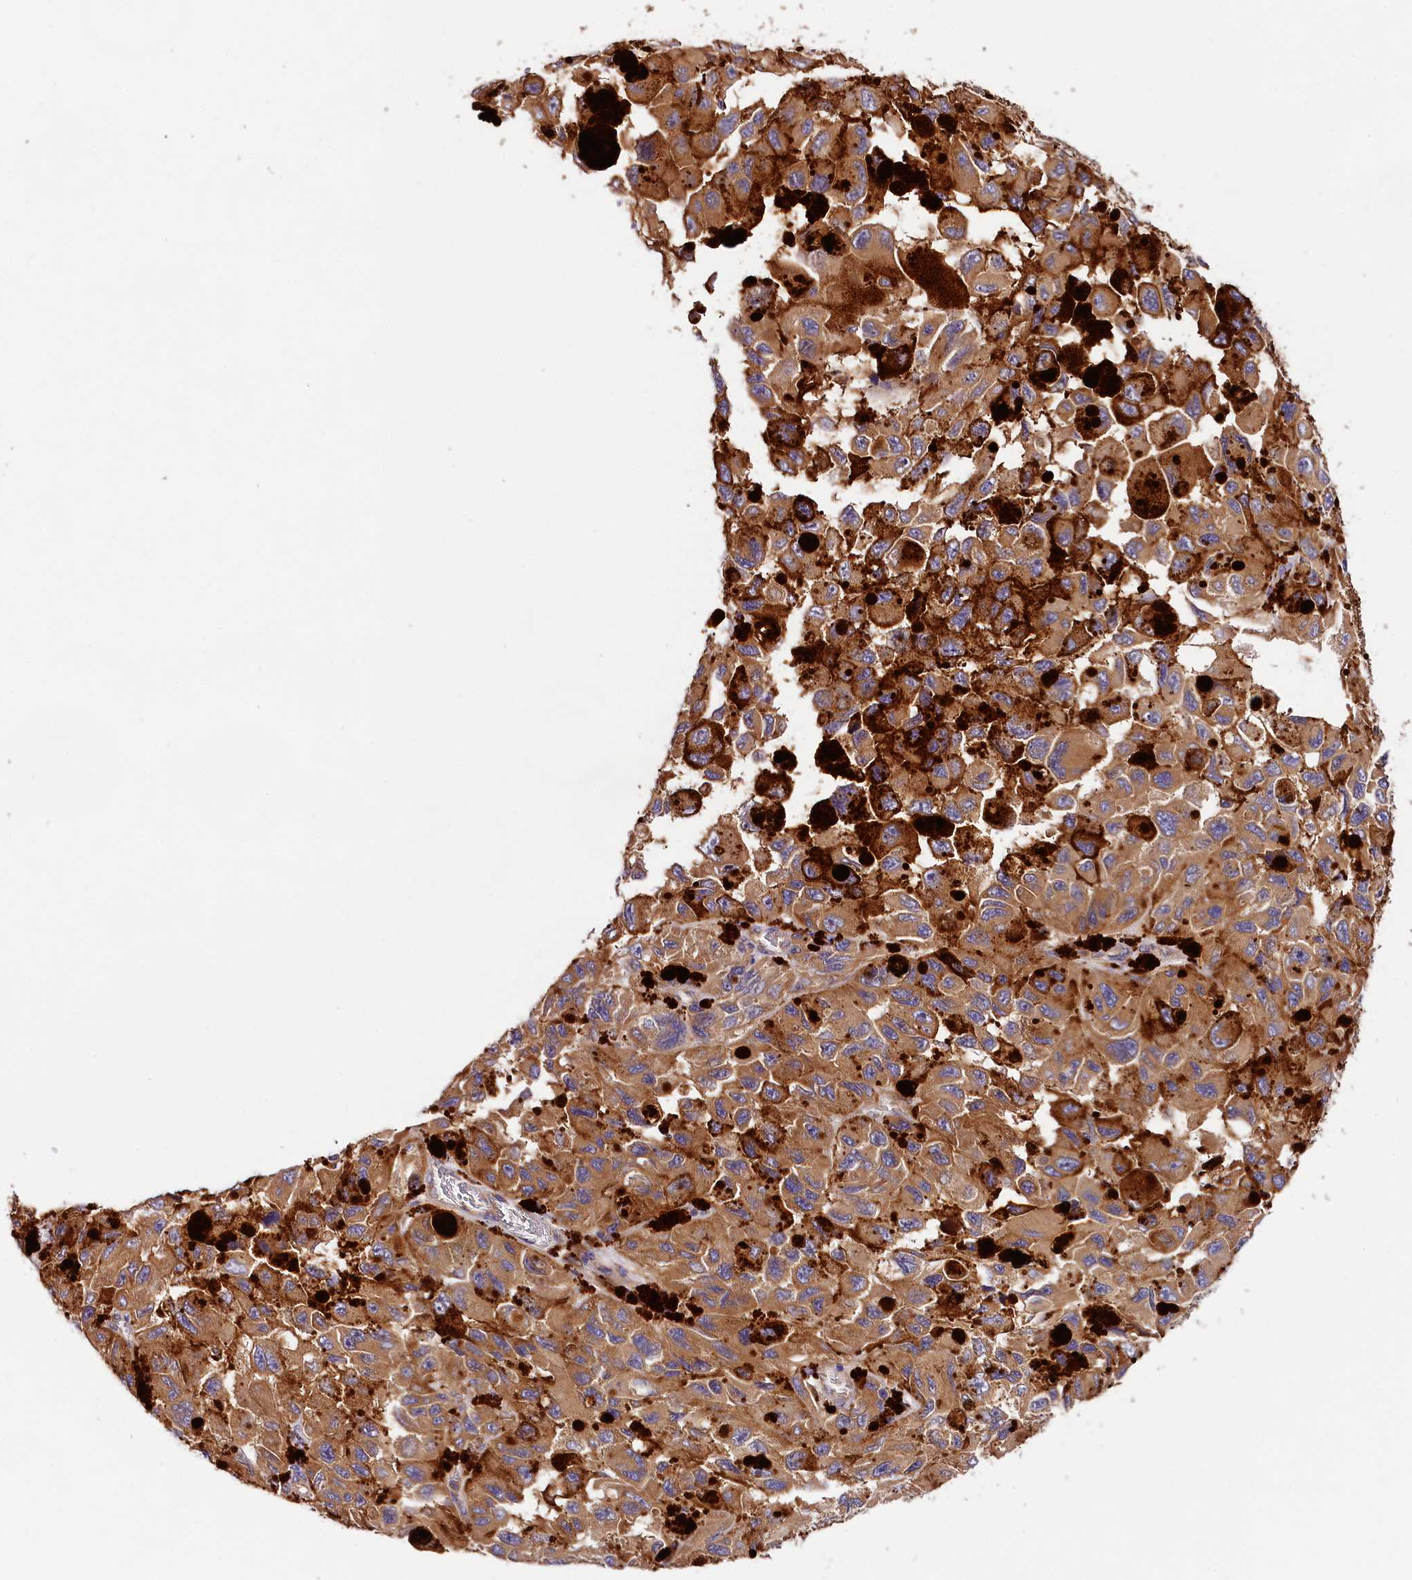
{"staining": {"intensity": "moderate", "quantity": ">75%", "location": "cytoplasmic/membranous"}, "tissue": "melanoma", "cell_type": "Tumor cells", "image_type": "cancer", "snomed": [{"axis": "morphology", "description": "Malignant melanoma, NOS"}, {"axis": "topography", "description": "Skin"}], "caption": "Immunohistochemical staining of human malignant melanoma demonstrates moderate cytoplasmic/membranous protein positivity in approximately >75% of tumor cells.", "gene": "SPG11", "patient": {"sex": "female", "age": 73}}